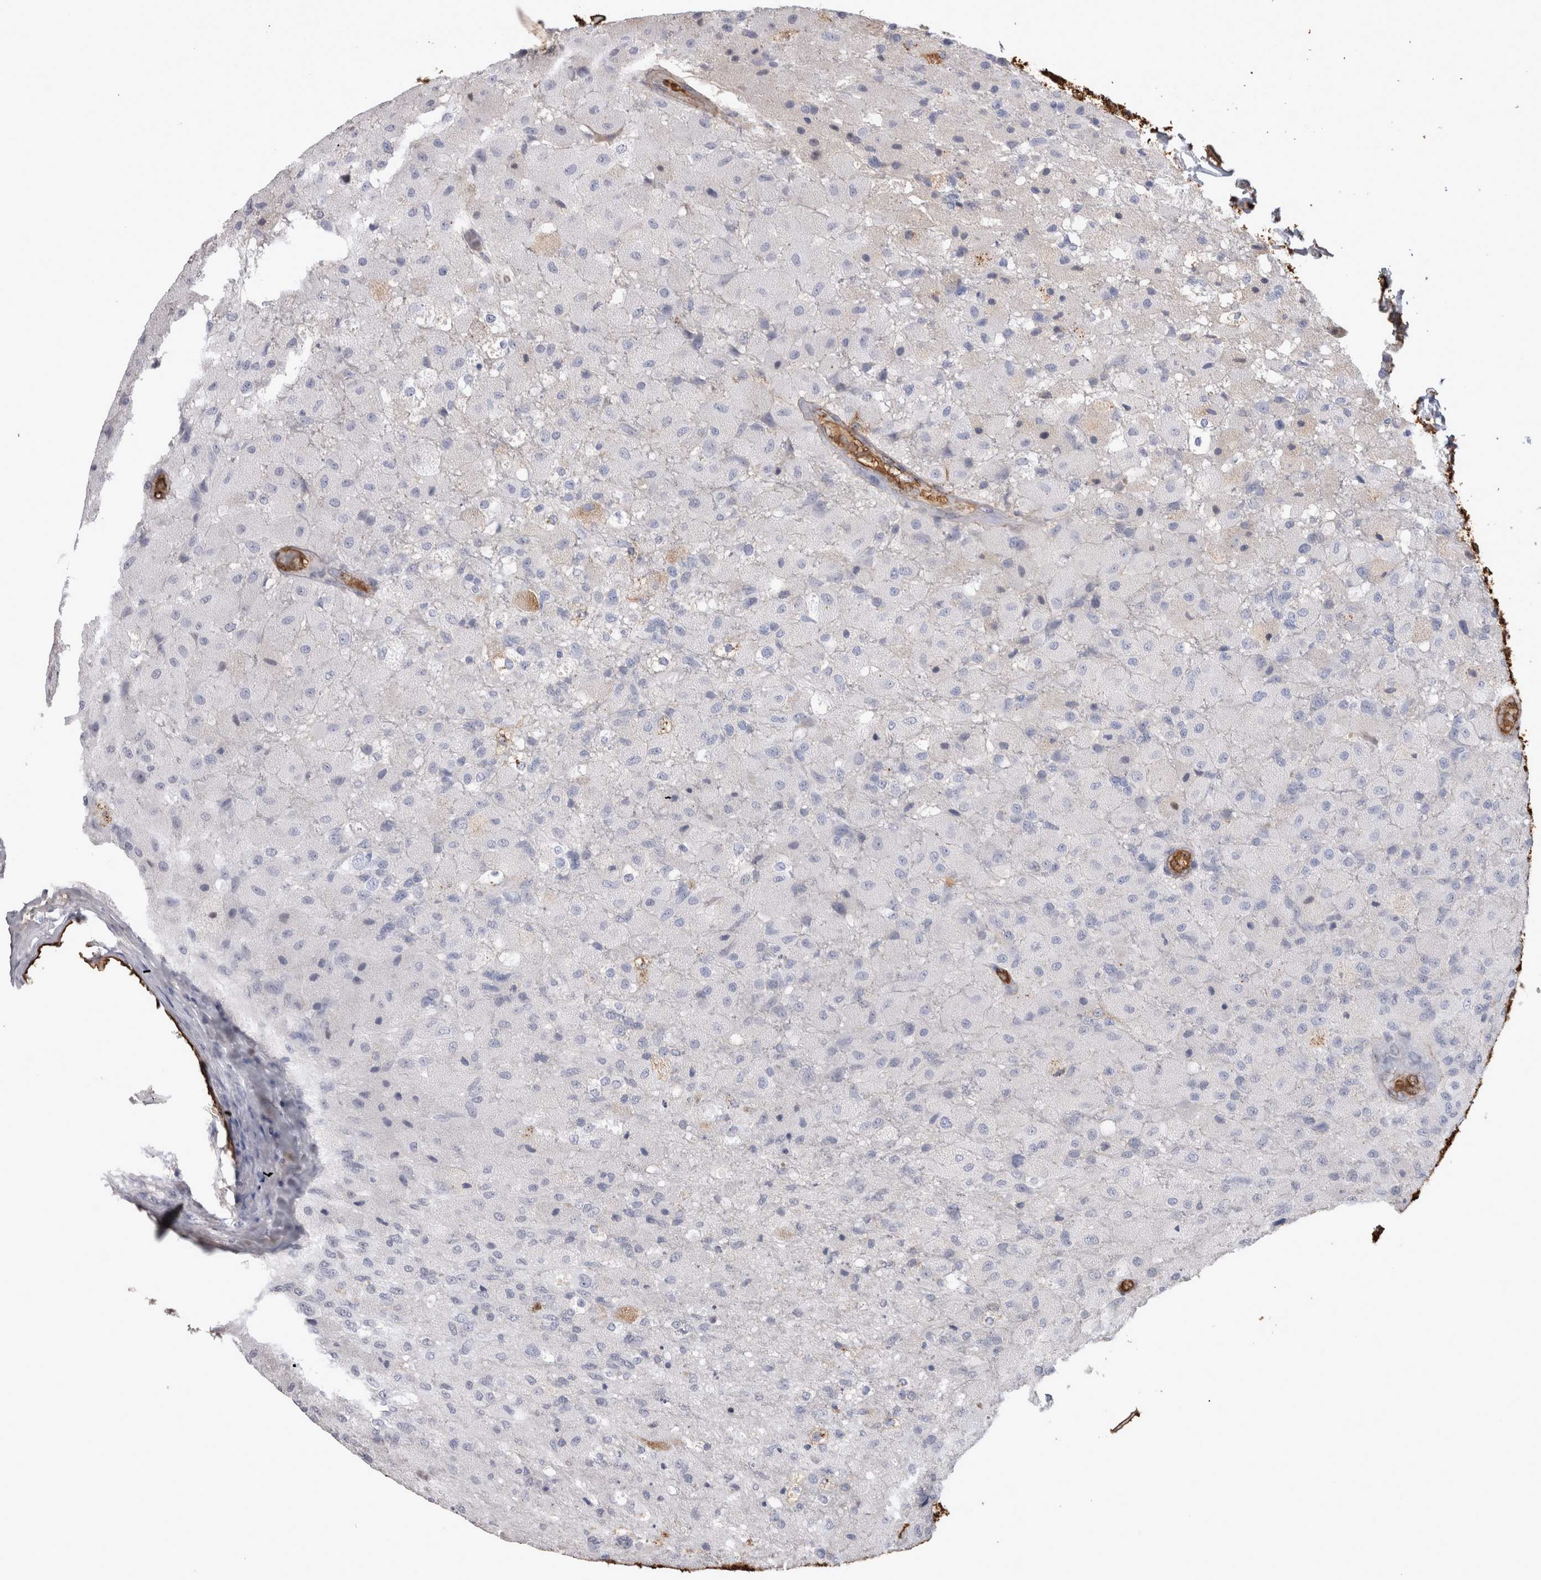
{"staining": {"intensity": "weak", "quantity": "<25%", "location": "cytoplasmic/membranous"}, "tissue": "glioma", "cell_type": "Tumor cells", "image_type": "cancer", "snomed": [{"axis": "morphology", "description": "Normal tissue, NOS"}, {"axis": "morphology", "description": "Glioma, malignant, High grade"}, {"axis": "topography", "description": "Cerebral cortex"}], "caption": "DAB (3,3'-diaminobenzidine) immunohistochemical staining of malignant glioma (high-grade) reveals no significant expression in tumor cells.", "gene": "IL17RC", "patient": {"sex": "male", "age": 77}}